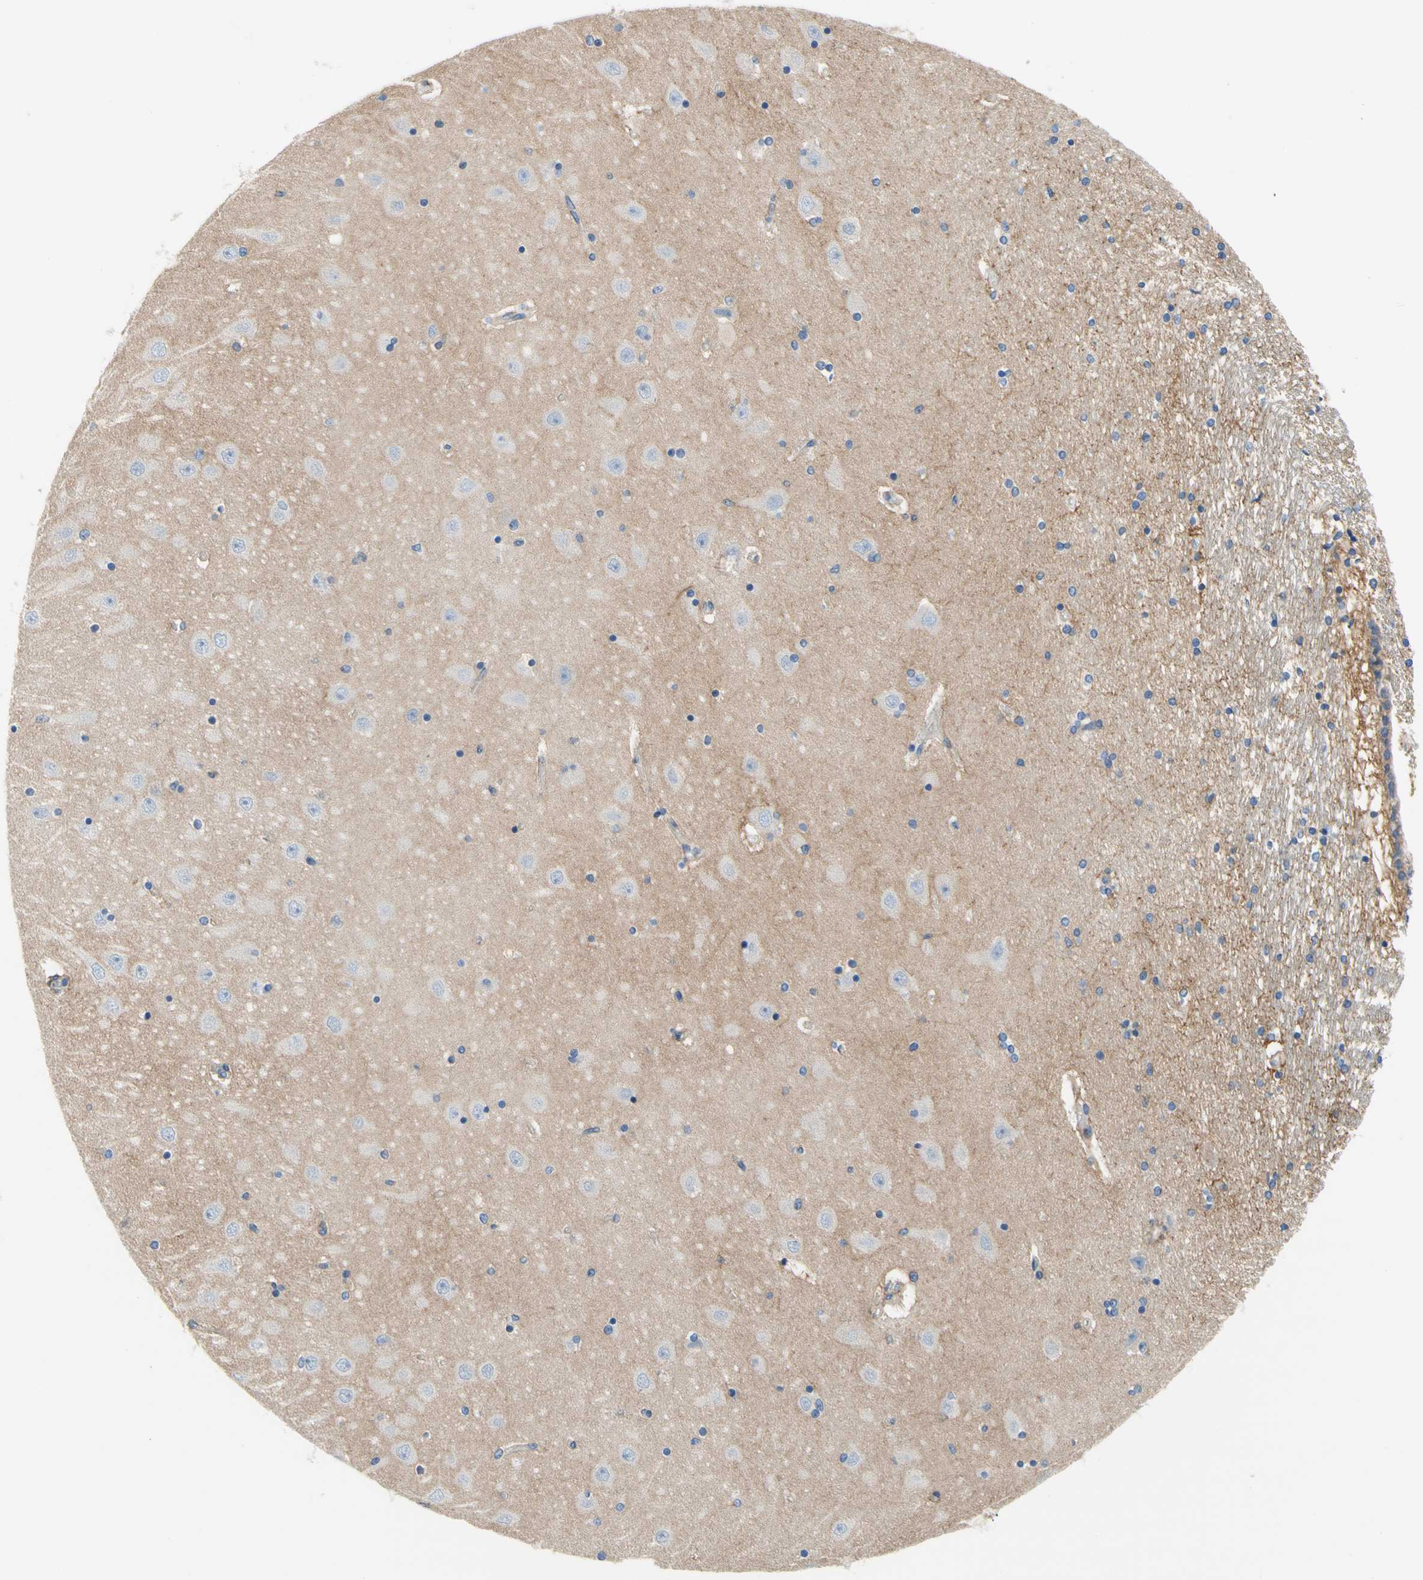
{"staining": {"intensity": "negative", "quantity": "none", "location": "none"}, "tissue": "hippocampus", "cell_type": "Glial cells", "image_type": "normal", "snomed": [{"axis": "morphology", "description": "Normal tissue, NOS"}, {"axis": "topography", "description": "Hippocampus"}], "caption": "A high-resolution image shows immunohistochemistry staining of normal hippocampus, which demonstrates no significant positivity in glial cells. (IHC, brightfield microscopy, high magnification).", "gene": "F3", "patient": {"sex": "female", "age": 54}}